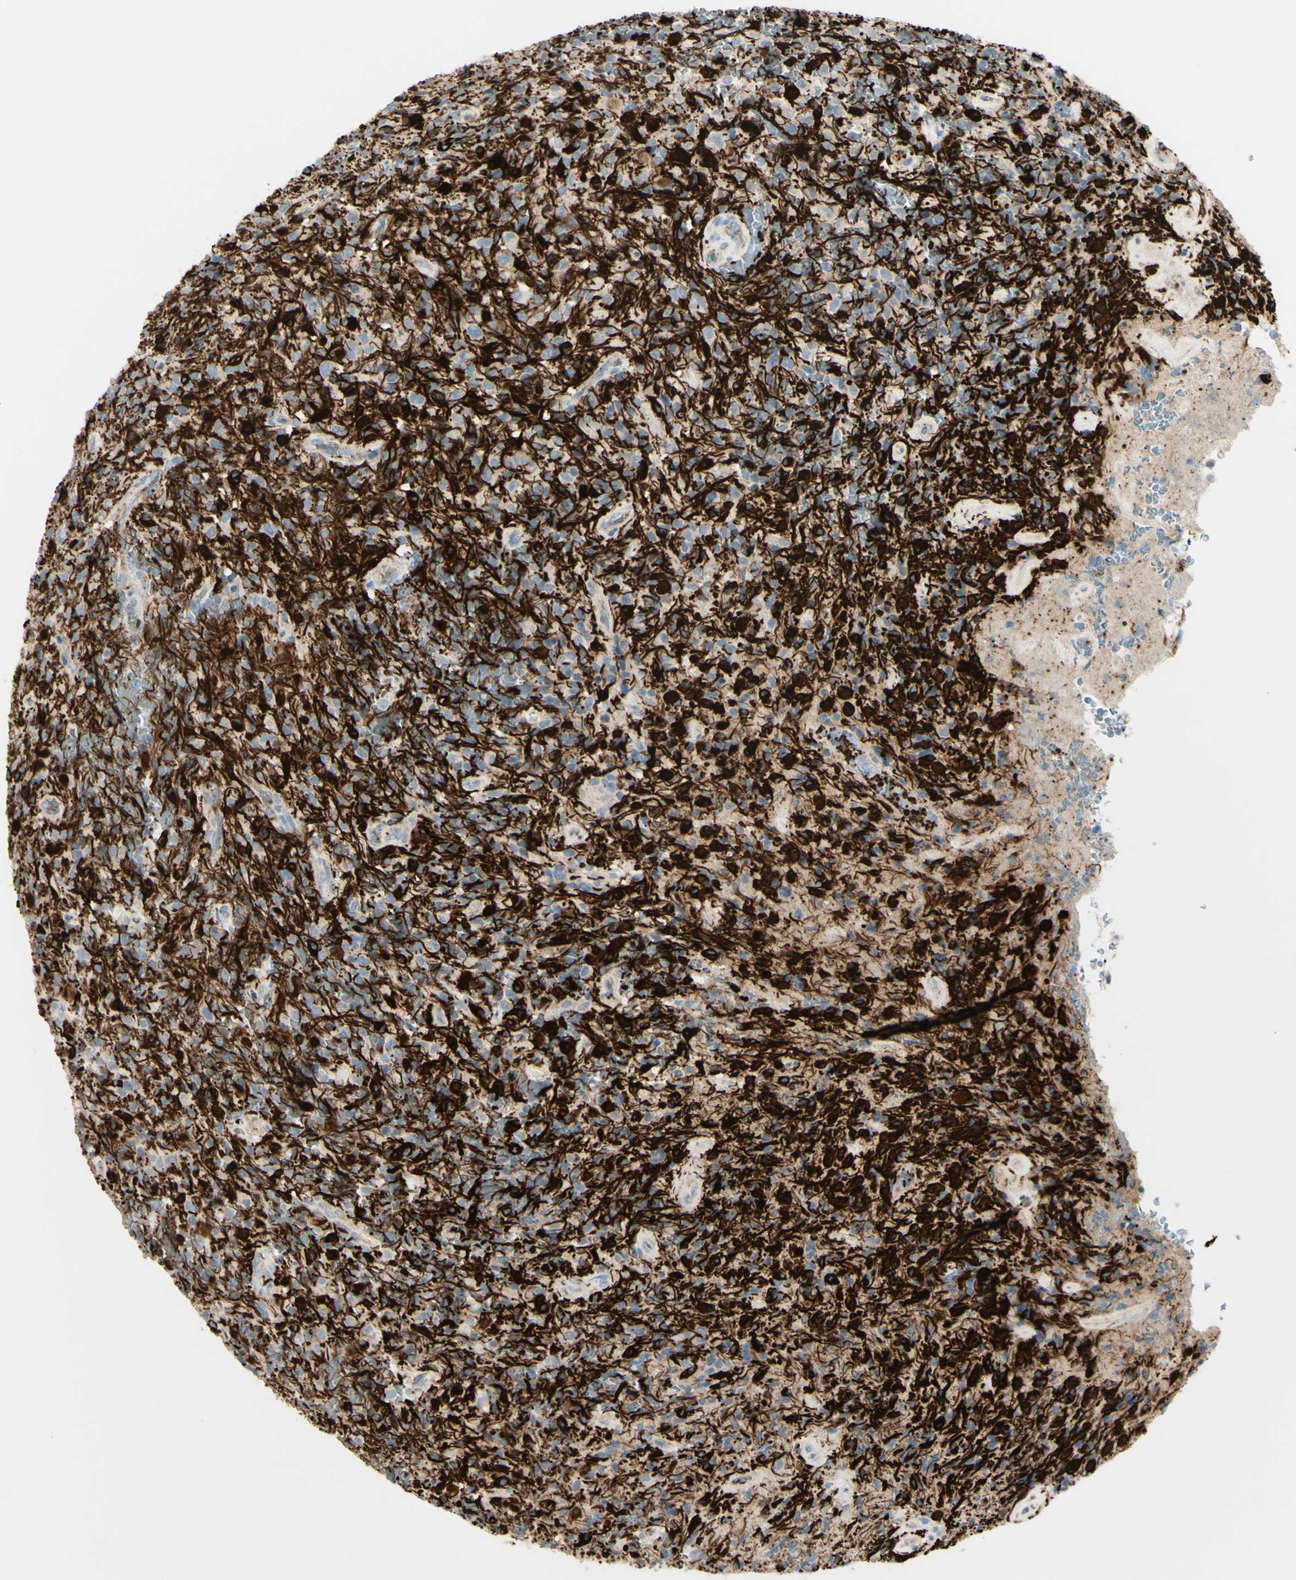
{"staining": {"intensity": "negative", "quantity": "none", "location": "none"}, "tissue": "glioma", "cell_type": "Tumor cells", "image_type": "cancer", "snomed": [{"axis": "morphology", "description": "Glioma, malignant, High grade"}, {"axis": "topography", "description": "Brain"}], "caption": "Histopathology image shows no significant protein positivity in tumor cells of glioma.", "gene": "GAN", "patient": {"sex": "male", "age": 71}}